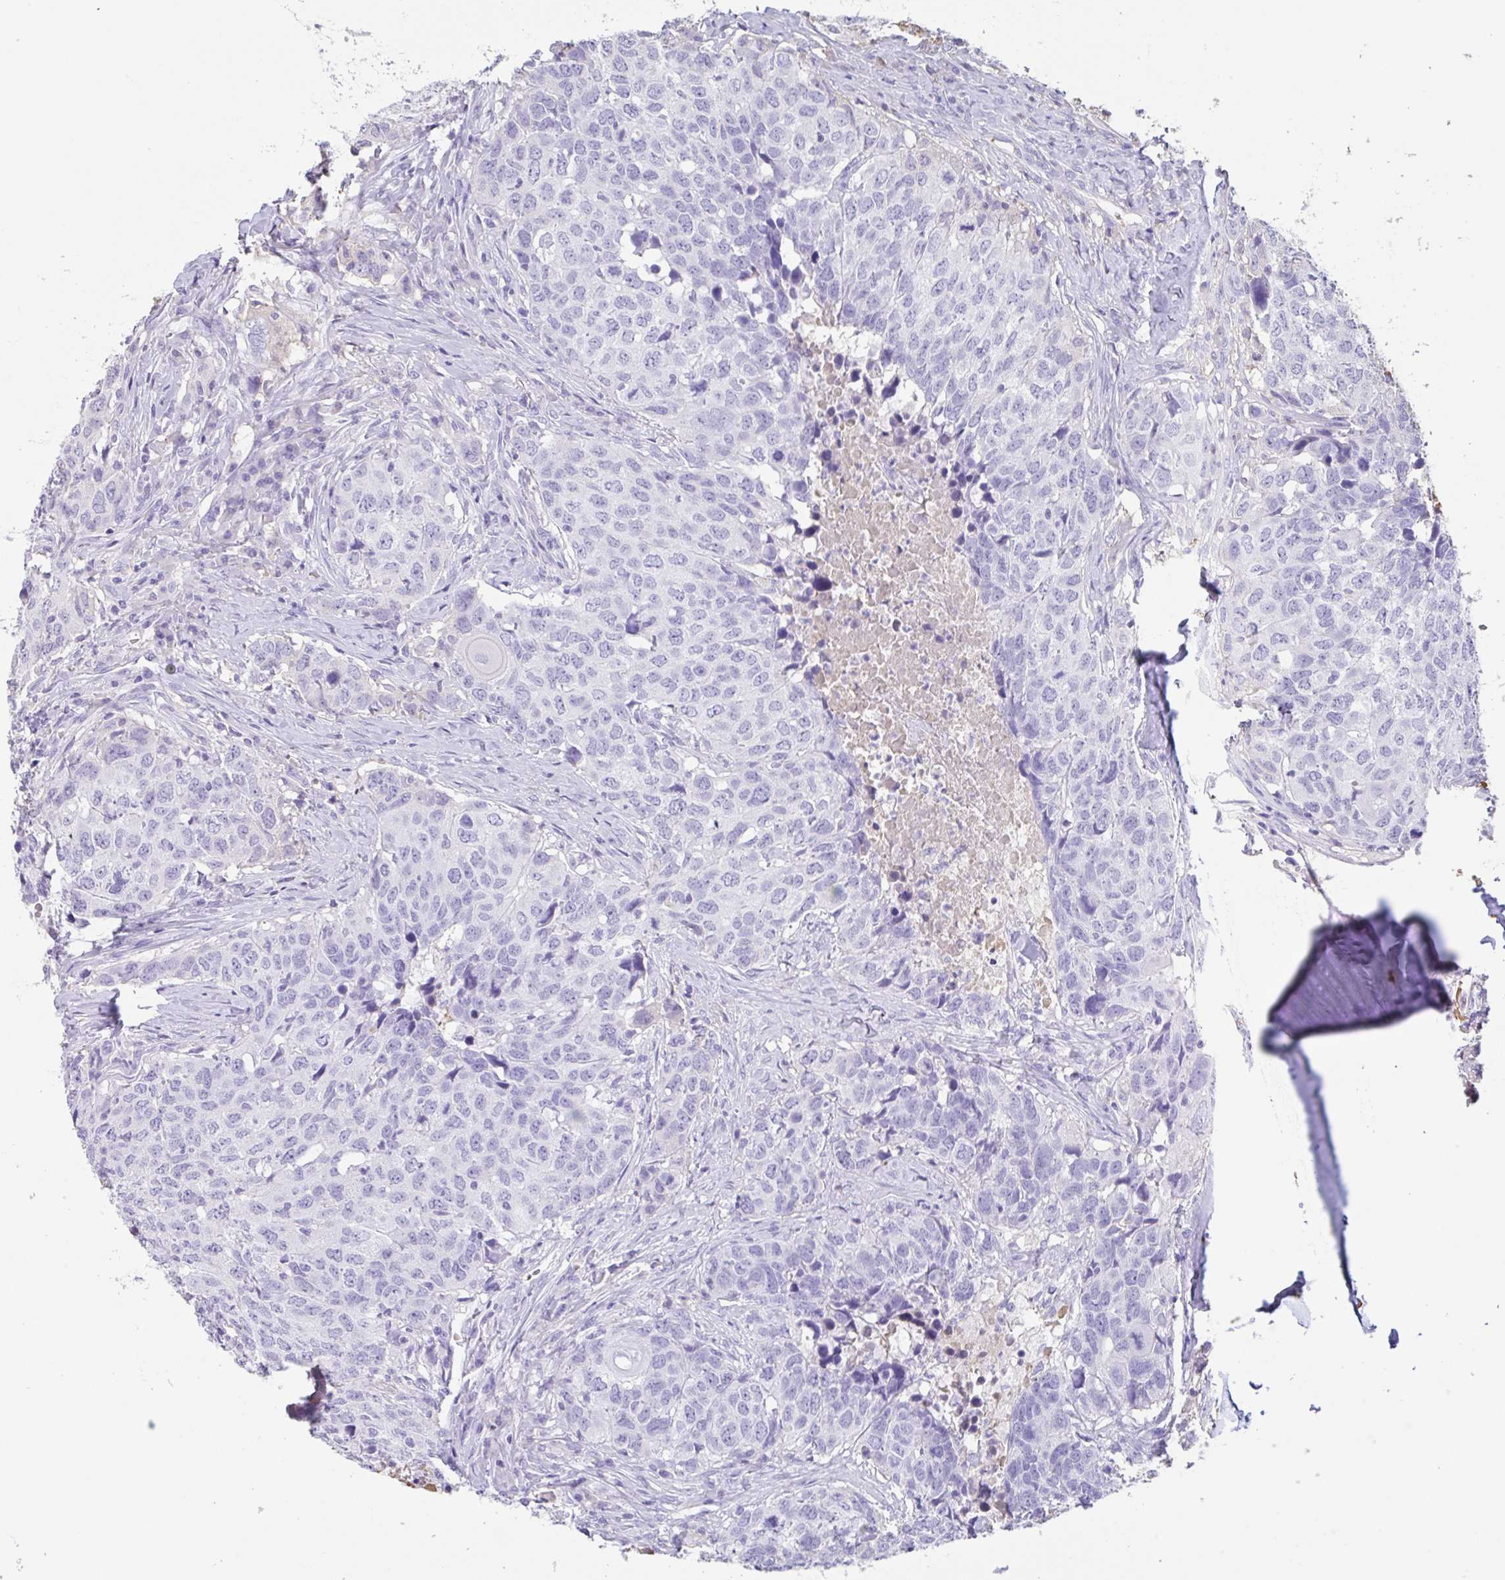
{"staining": {"intensity": "negative", "quantity": "none", "location": "none"}, "tissue": "head and neck cancer", "cell_type": "Tumor cells", "image_type": "cancer", "snomed": [{"axis": "morphology", "description": "Normal tissue, NOS"}, {"axis": "morphology", "description": "Squamous cell carcinoma, NOS"}, {"axis": "topography", "description": "Skeletal muscle"}, {"axis": "topography", "description": "Vascular tissue"}, {"axis": "topography", "description": "Peripheral nerve tissue"}, {"axis": "topography", "description": "Head-Neck"}], "caption": "Head and neck cancer (squamous cell carcinoma) was stained to show a protein in brown. There is no significant staining in tumor cells.", "gene": "HOXC12", "patient": {"sex": "male", "age": 66}}